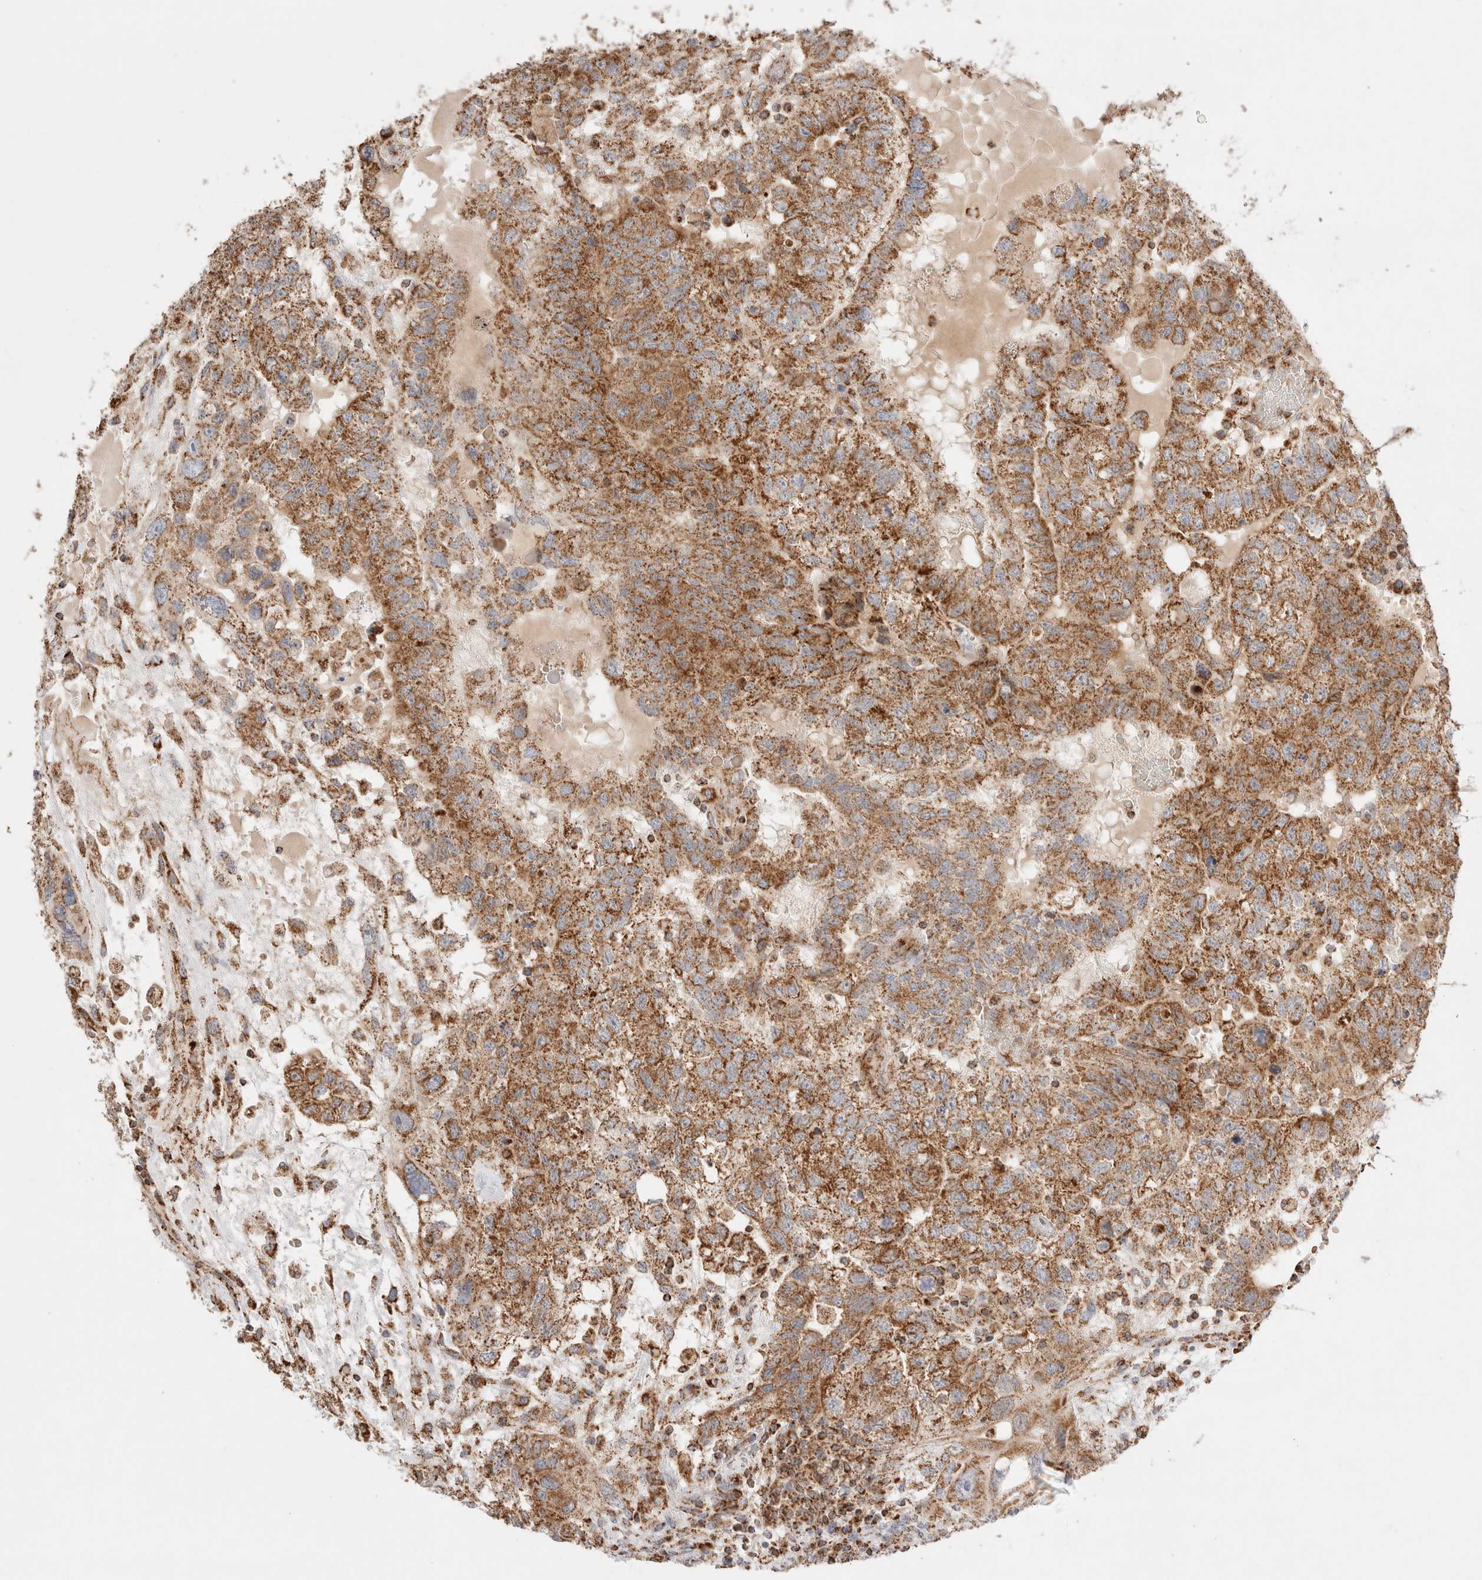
{"staining": {"intensity": "strong", "quantity": ">75%", "location": "cytoplasmic/membranous"}, "tissue": "testis cancer", "cell_type": "Tumor cells", "image_type": "cancer", "snomed": [{"axis": "morphology", "description": "Carcinoma, Embryonal, NOS"}, {"axis": "topography", "description": "Testis"}], "caption": "Protein staining by IHC exhibits strong cytoplasmic/membranous expression in approximately >75% of tumor cells in testis cancer.", "gene": "TMPPE", "patient": {"sex": "male", "age": 36}}